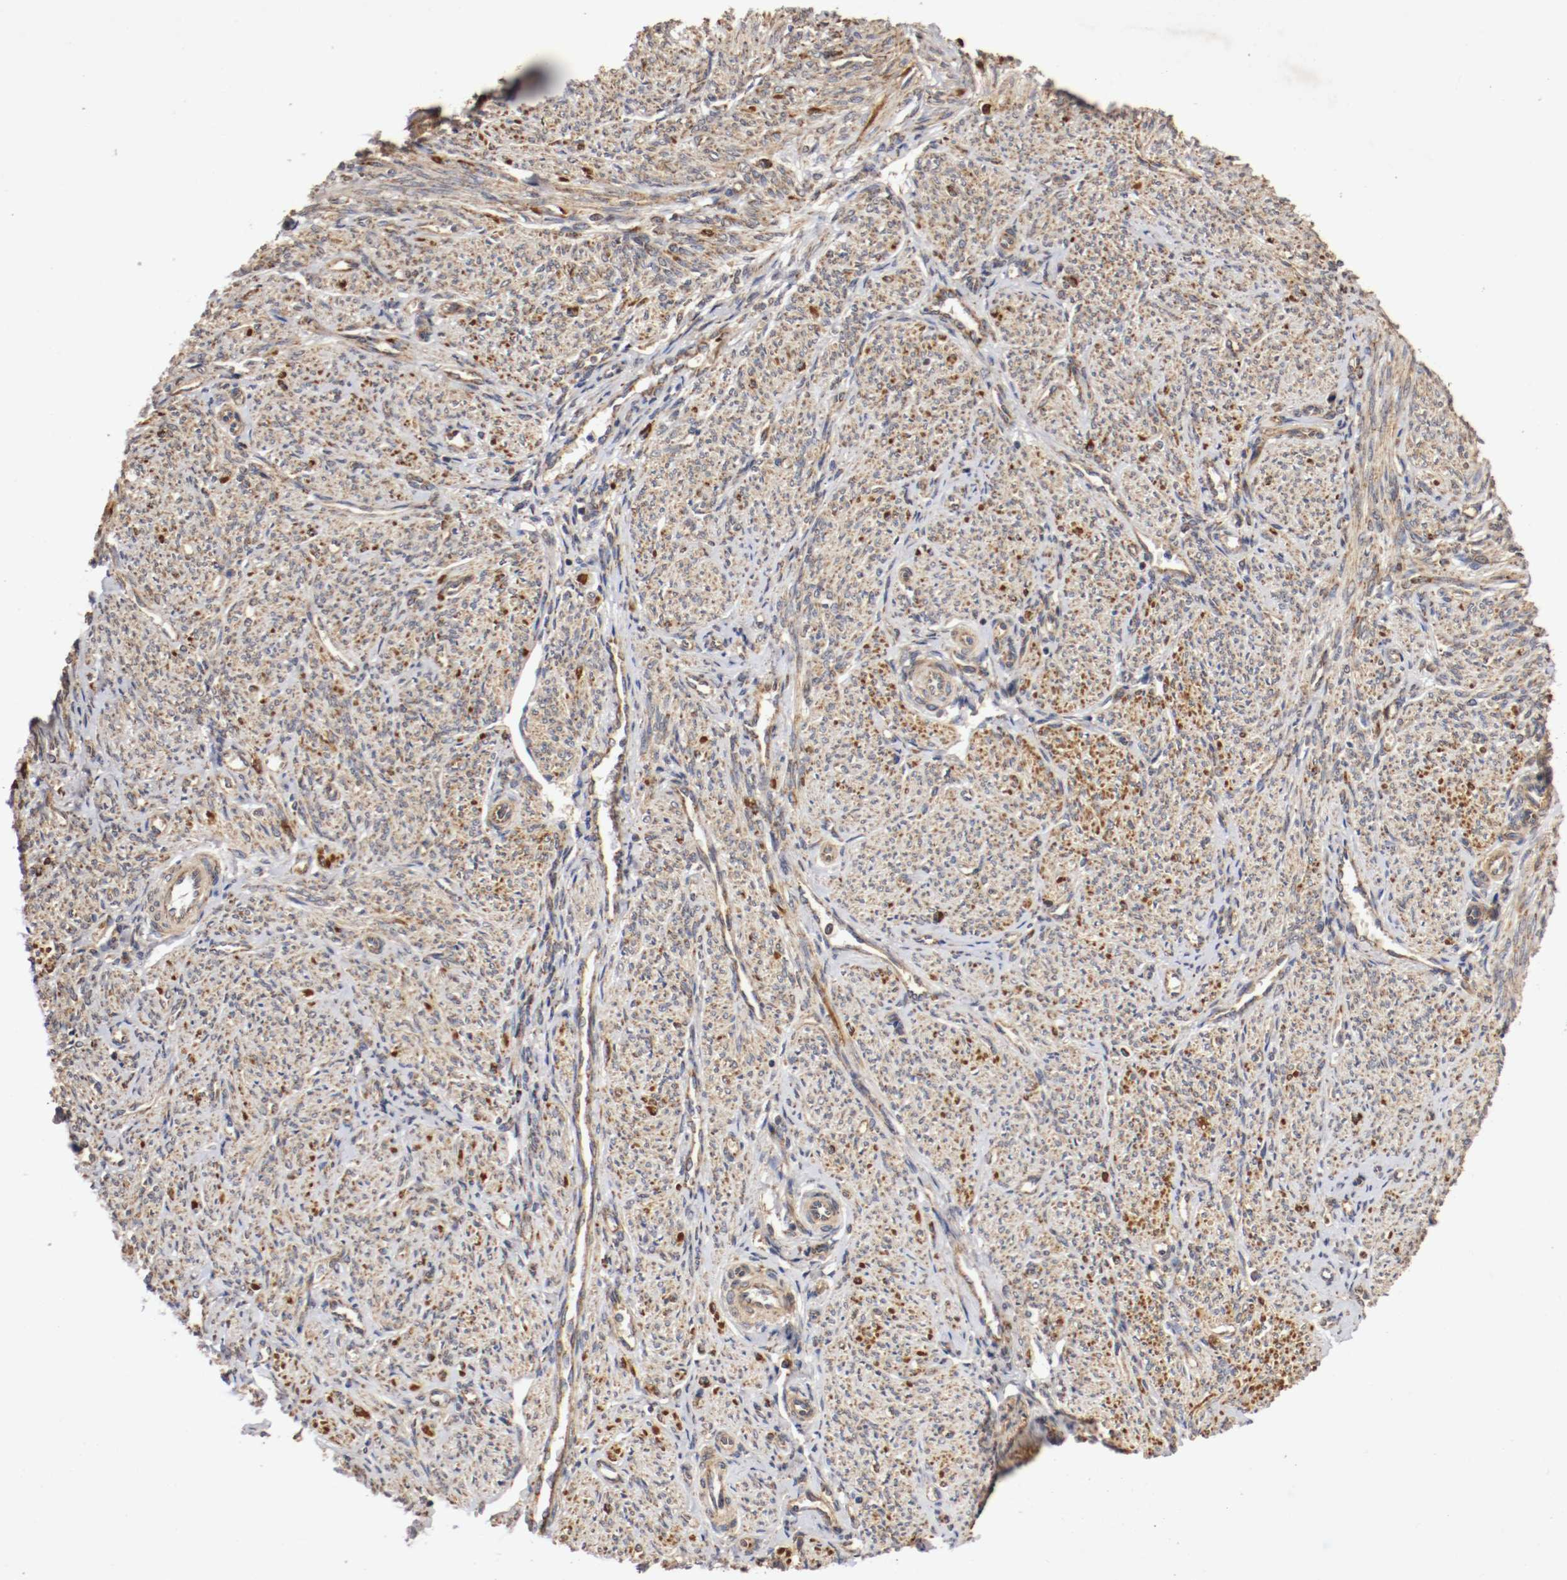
{"staining": {"intensity": "moderate", "quantity": ">75%", "location": "cytoplasmic/membranous"}, "tissue": "smooth muscle", "cell_type": "Smooth muscle cells", "image_type": "normal", "snomed": [{"axis": "morphology", "description": "Normal tissue, NOS"}, {"axis": "topography", "description": "Smooth muscle"}], "caption": "A brown stain shows moderate cytoplasmic/membranous positivity of a protein in smooth muscle cells of benign smooth muscle.", "gene": "VEZT", "patient": {"sex": "female", "age": 65}}